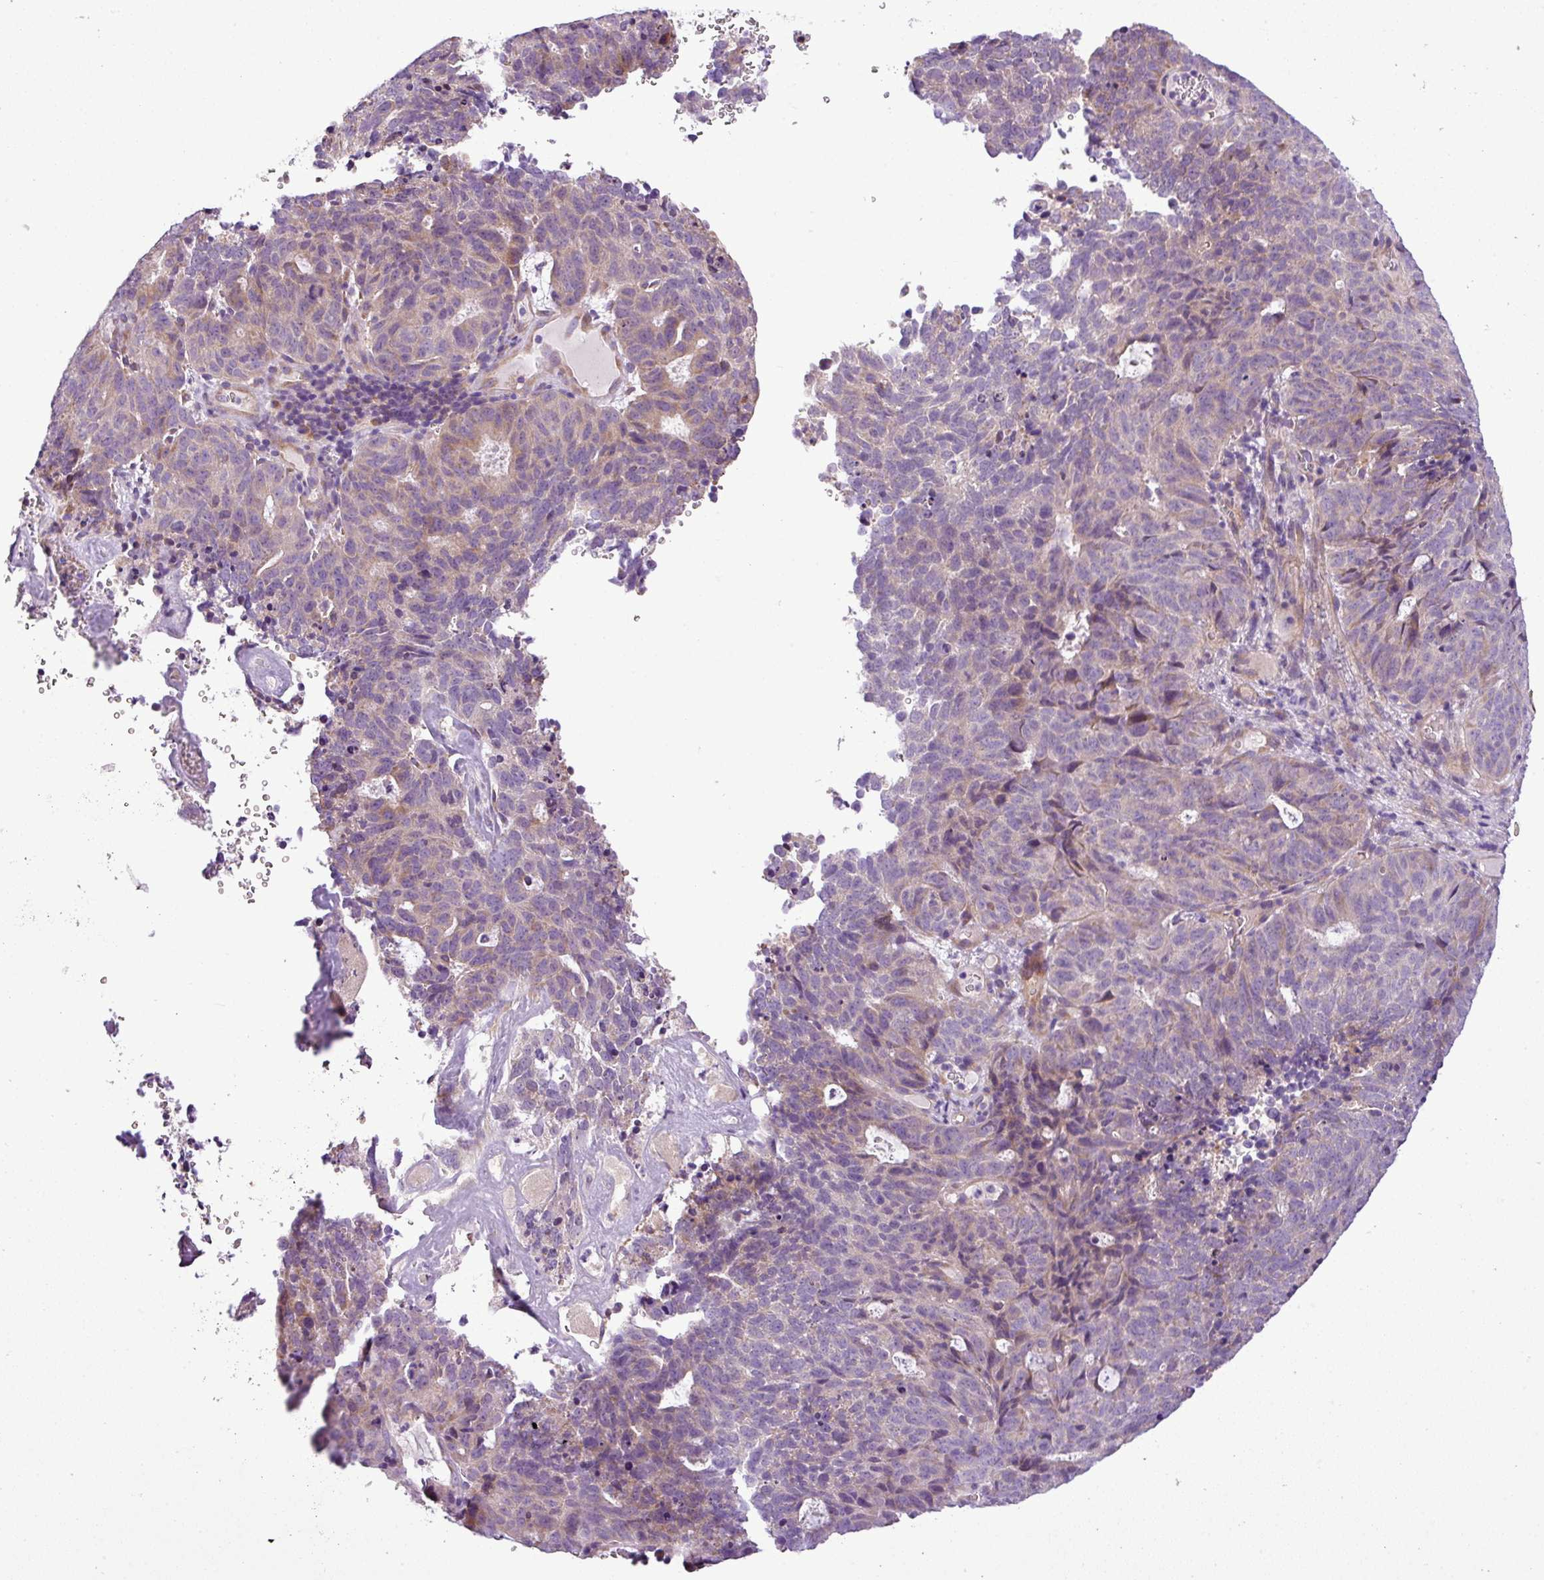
{"staining": {"intensity": "weak", "quantity": "25%-75%", "location": "cytoplasmic/membranous"}, "tissue": "cervical cancer", "cell_type": "Tumor cells", "image_type": "cancer", "snomed": [{"axis": "morphology", "description": "Adenocarcinoma, NOS"}, {"axis": "topography", "description": "Cervix"}], "caption": "DAB (3,3'-diaminobenzidine) immunohistochemical staining of human adenocarcinoma (cervical) displays weak cytoplasmic/membranous protein positivity in about 25%-75% of tumor cells.", "gene": "MOCS3", "patient": {"sex": "female", "age": 38}}